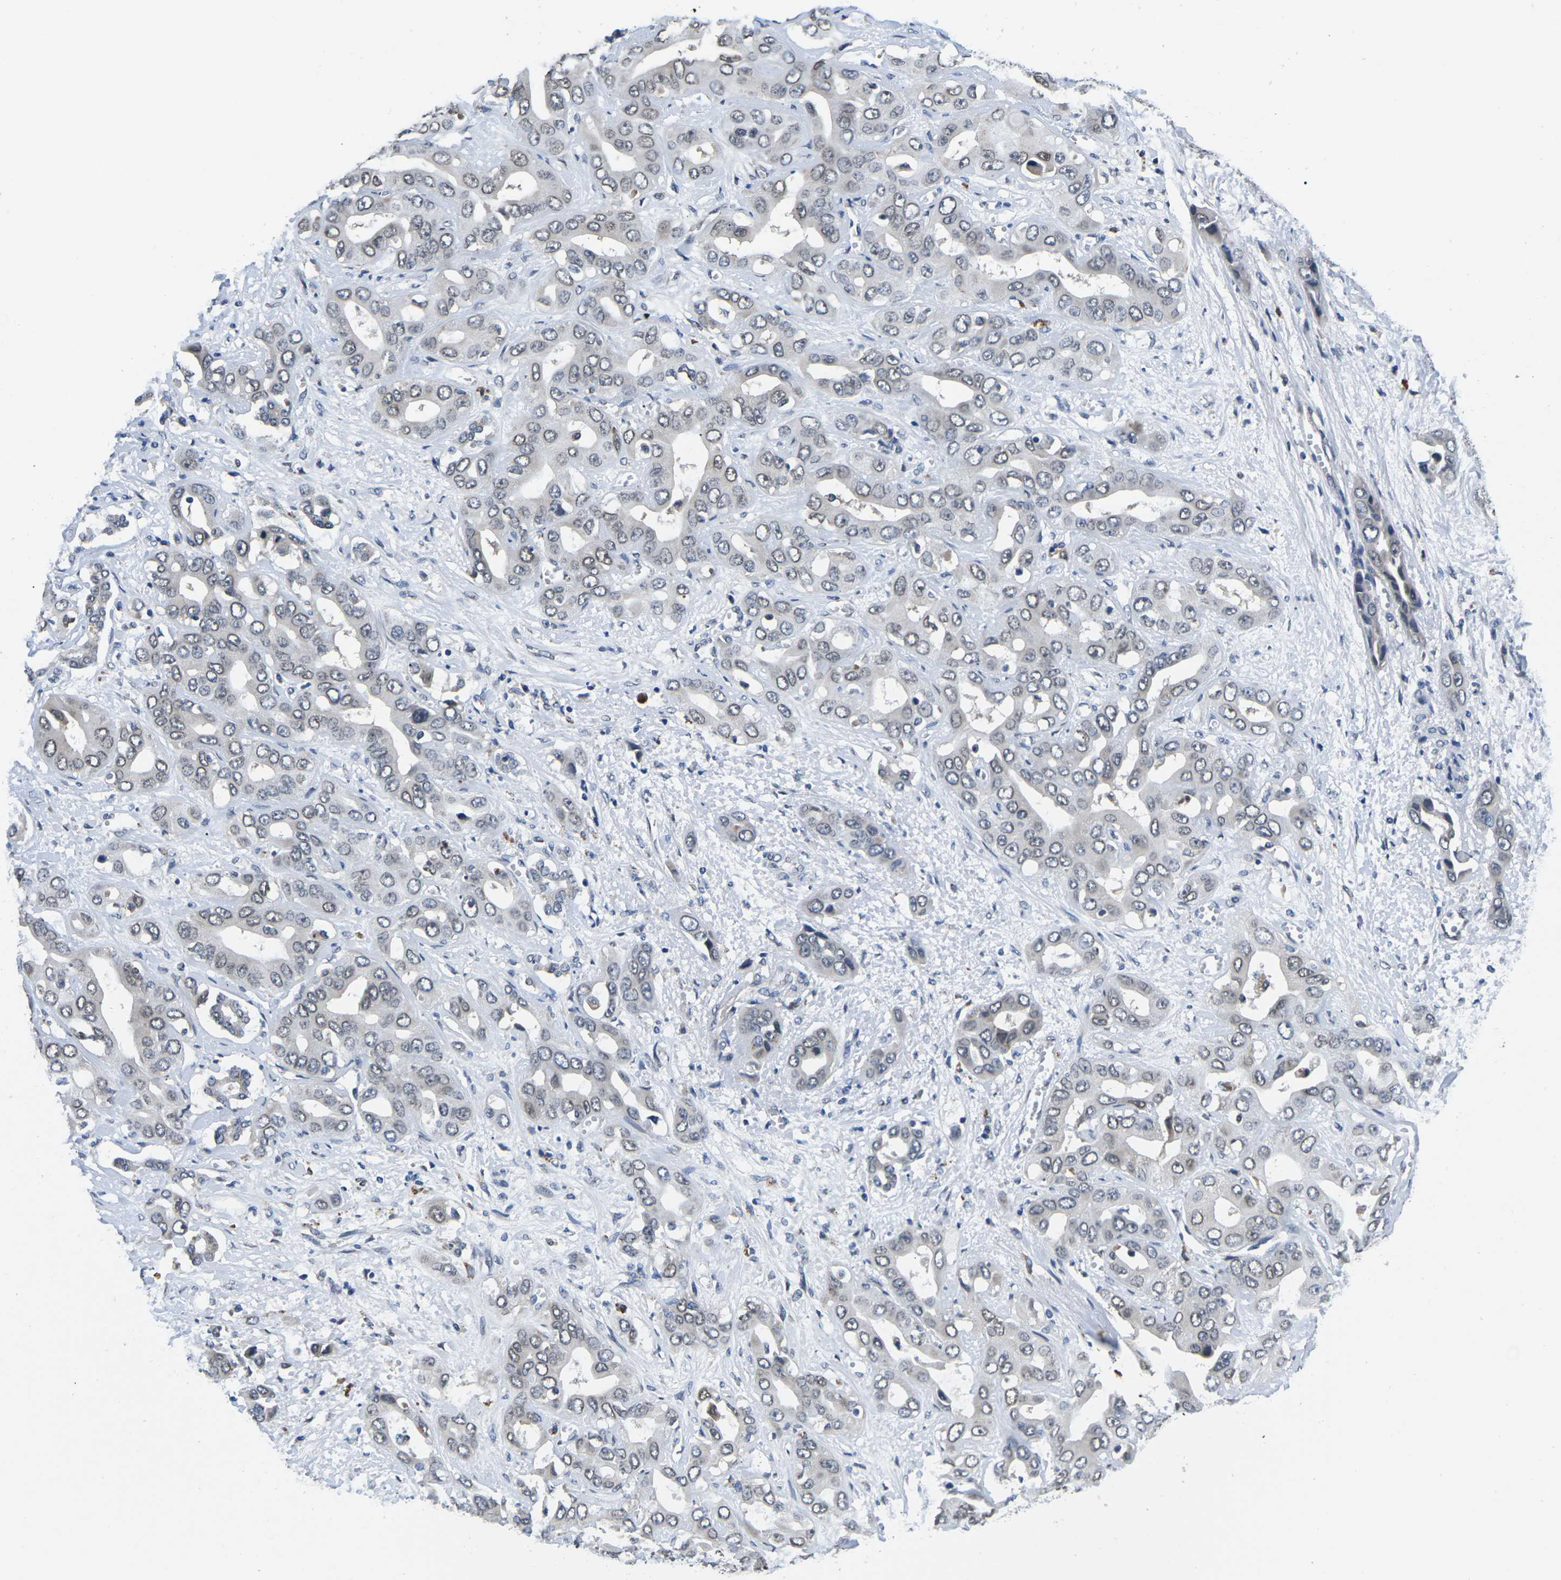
{"staining": {"intensity": "negative", "quantity": "none", "location": "none"}, "tissue": "liver cancer", "cell_type": "Tumor cells", "image_type": "cancer", "snomed": [{"axis": "morphology", "description": "Cholangiocarcinoma"}, {"axis": "topography", "description": "Liver"}], "caption": "This is an IHC image of human cholangiocarcinoma (liver). There is no staining in tumor cells.", "gene": "SNX10", "patient": {"sex": "female", "age": 52}}